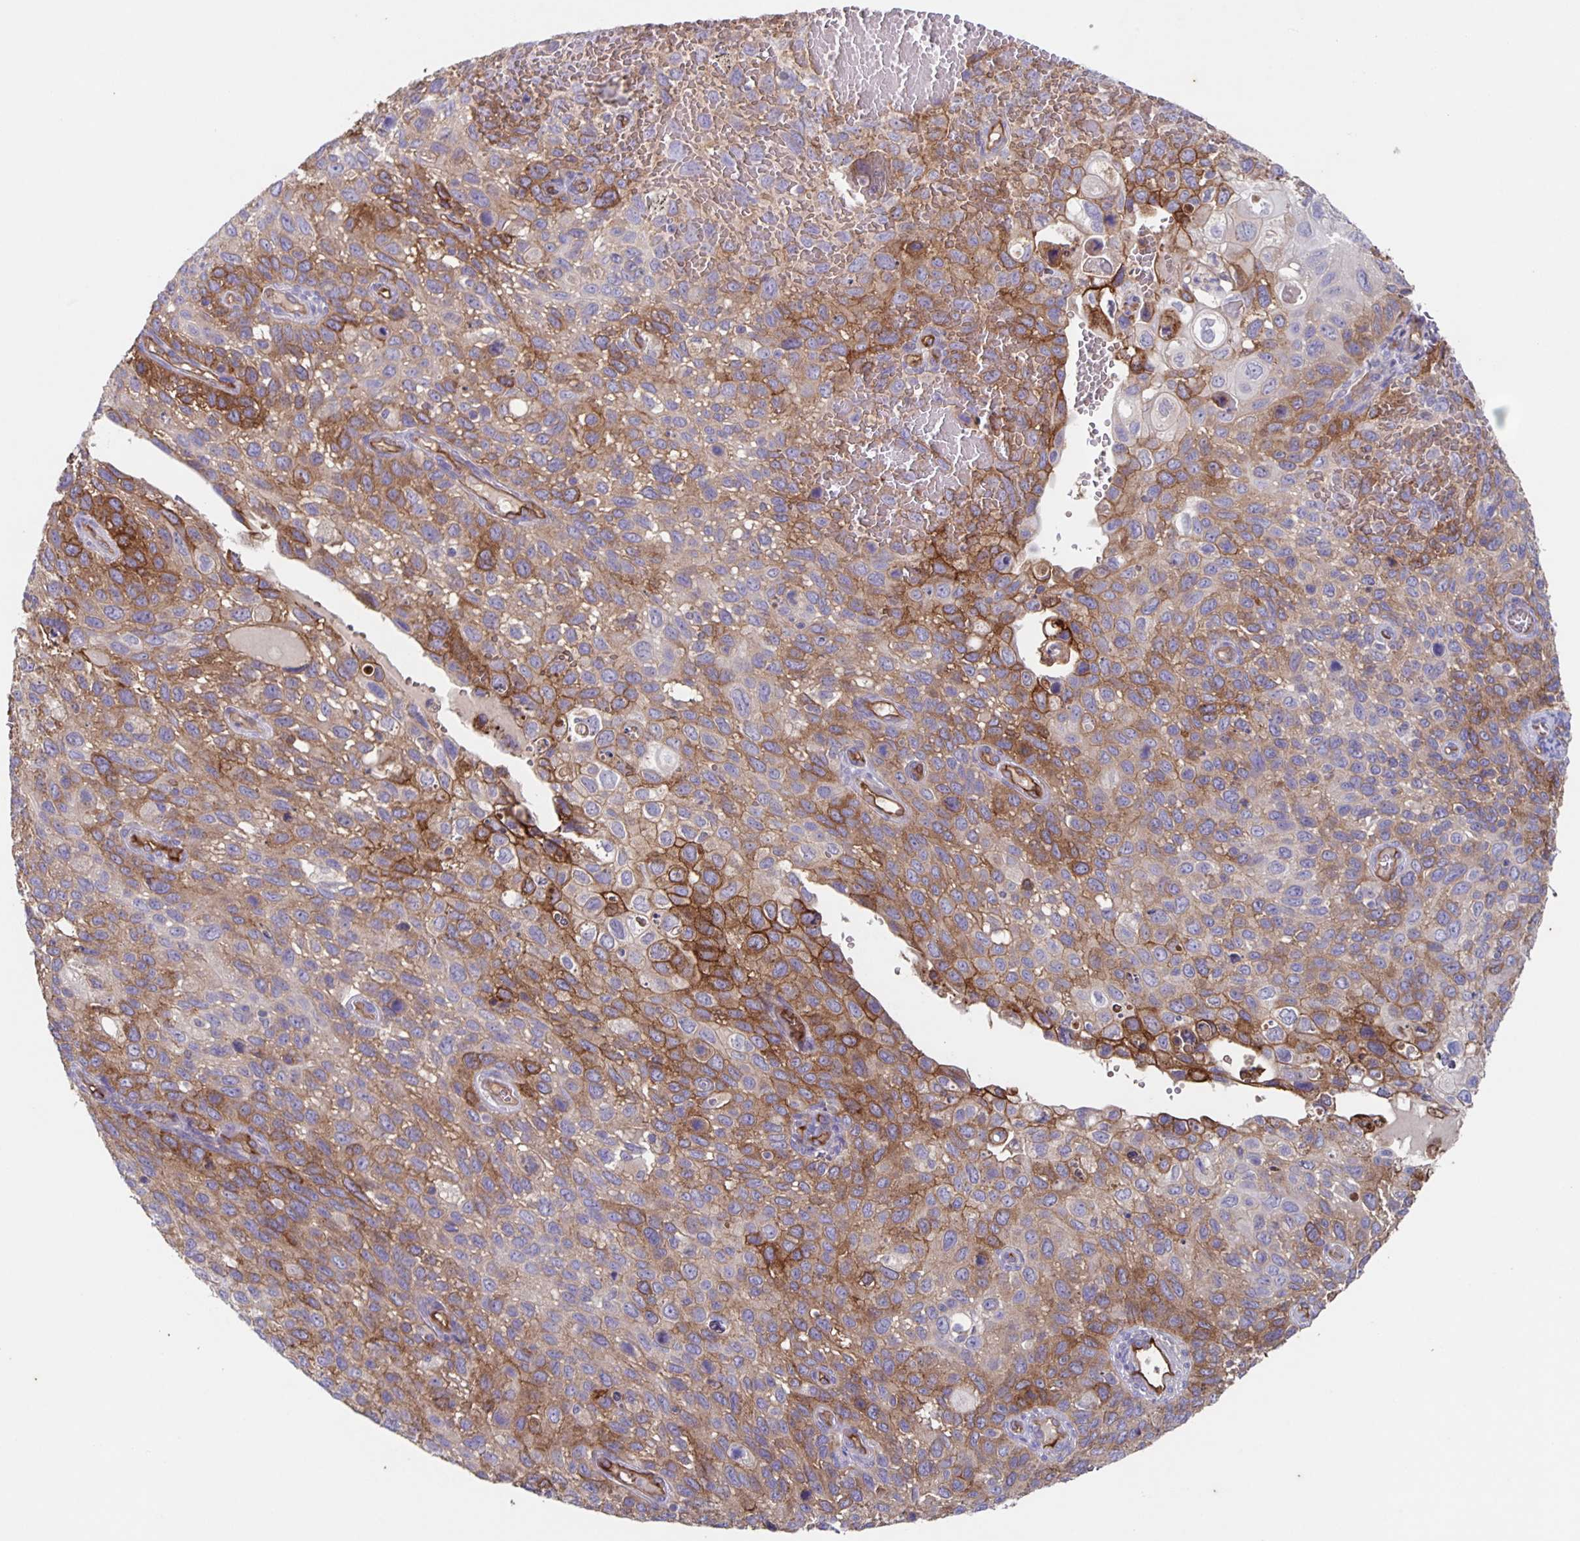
{"staining": {"intensity": "moderate", "quantity": ">75%", "location": "cytoplasmic/membranous"}, "tissue": "cervical cancer", "cell_type": "Tumor cells", "image_type": "cancer", "snomed": [{"axis": "morphology", "description": "Squamous cell carcinoma, NOS"}, {"axis": "topography", "description": "Cervix"}], "caption": "About >75% of tumor cells in squamous cell carcinoma (cervical) reveal moderate cytoplasmic/membranous protein staining as visualized by brown immunohistochemical staining.", "gene": "ITGA2", "patient": {"sex": "female", "age": 70}}